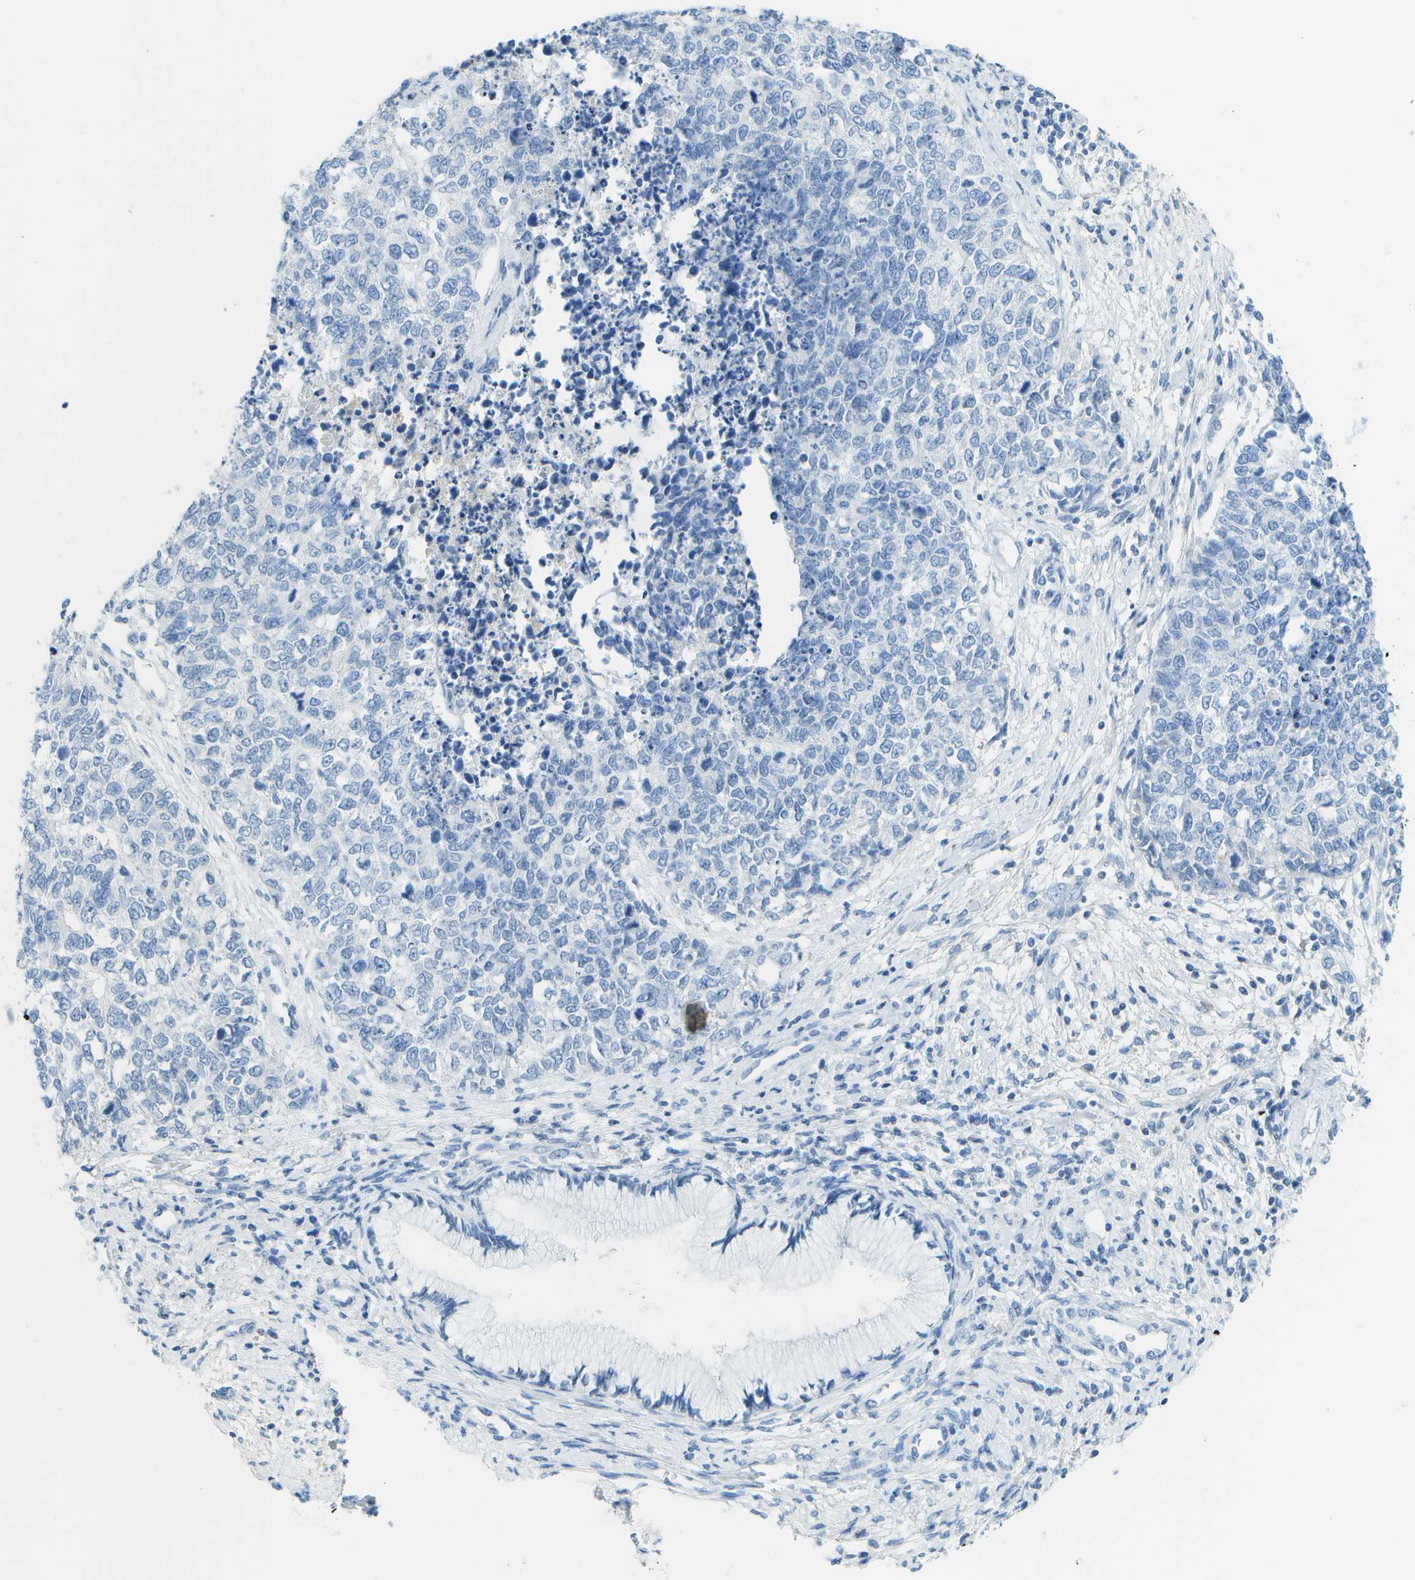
{"staining": {"intensity": "negative", "quantity": "none", "location": "none"}, "tissue": "cervical cancer", "cell_type": "Tumor cells", "image_type": "cancer", "snomed": [{"axis": "morphology", "description": "Squamous cell carcinoma, NOS"}, {"axis": "topography", "description": "Cervix"}], "caption": "Squamous cell carcinoma (cervical) was stained to show a protein in brown. There is no significant expression in tumor cells.", "gene": "C1S", "patient": {"sex": "female", "age": 63}}